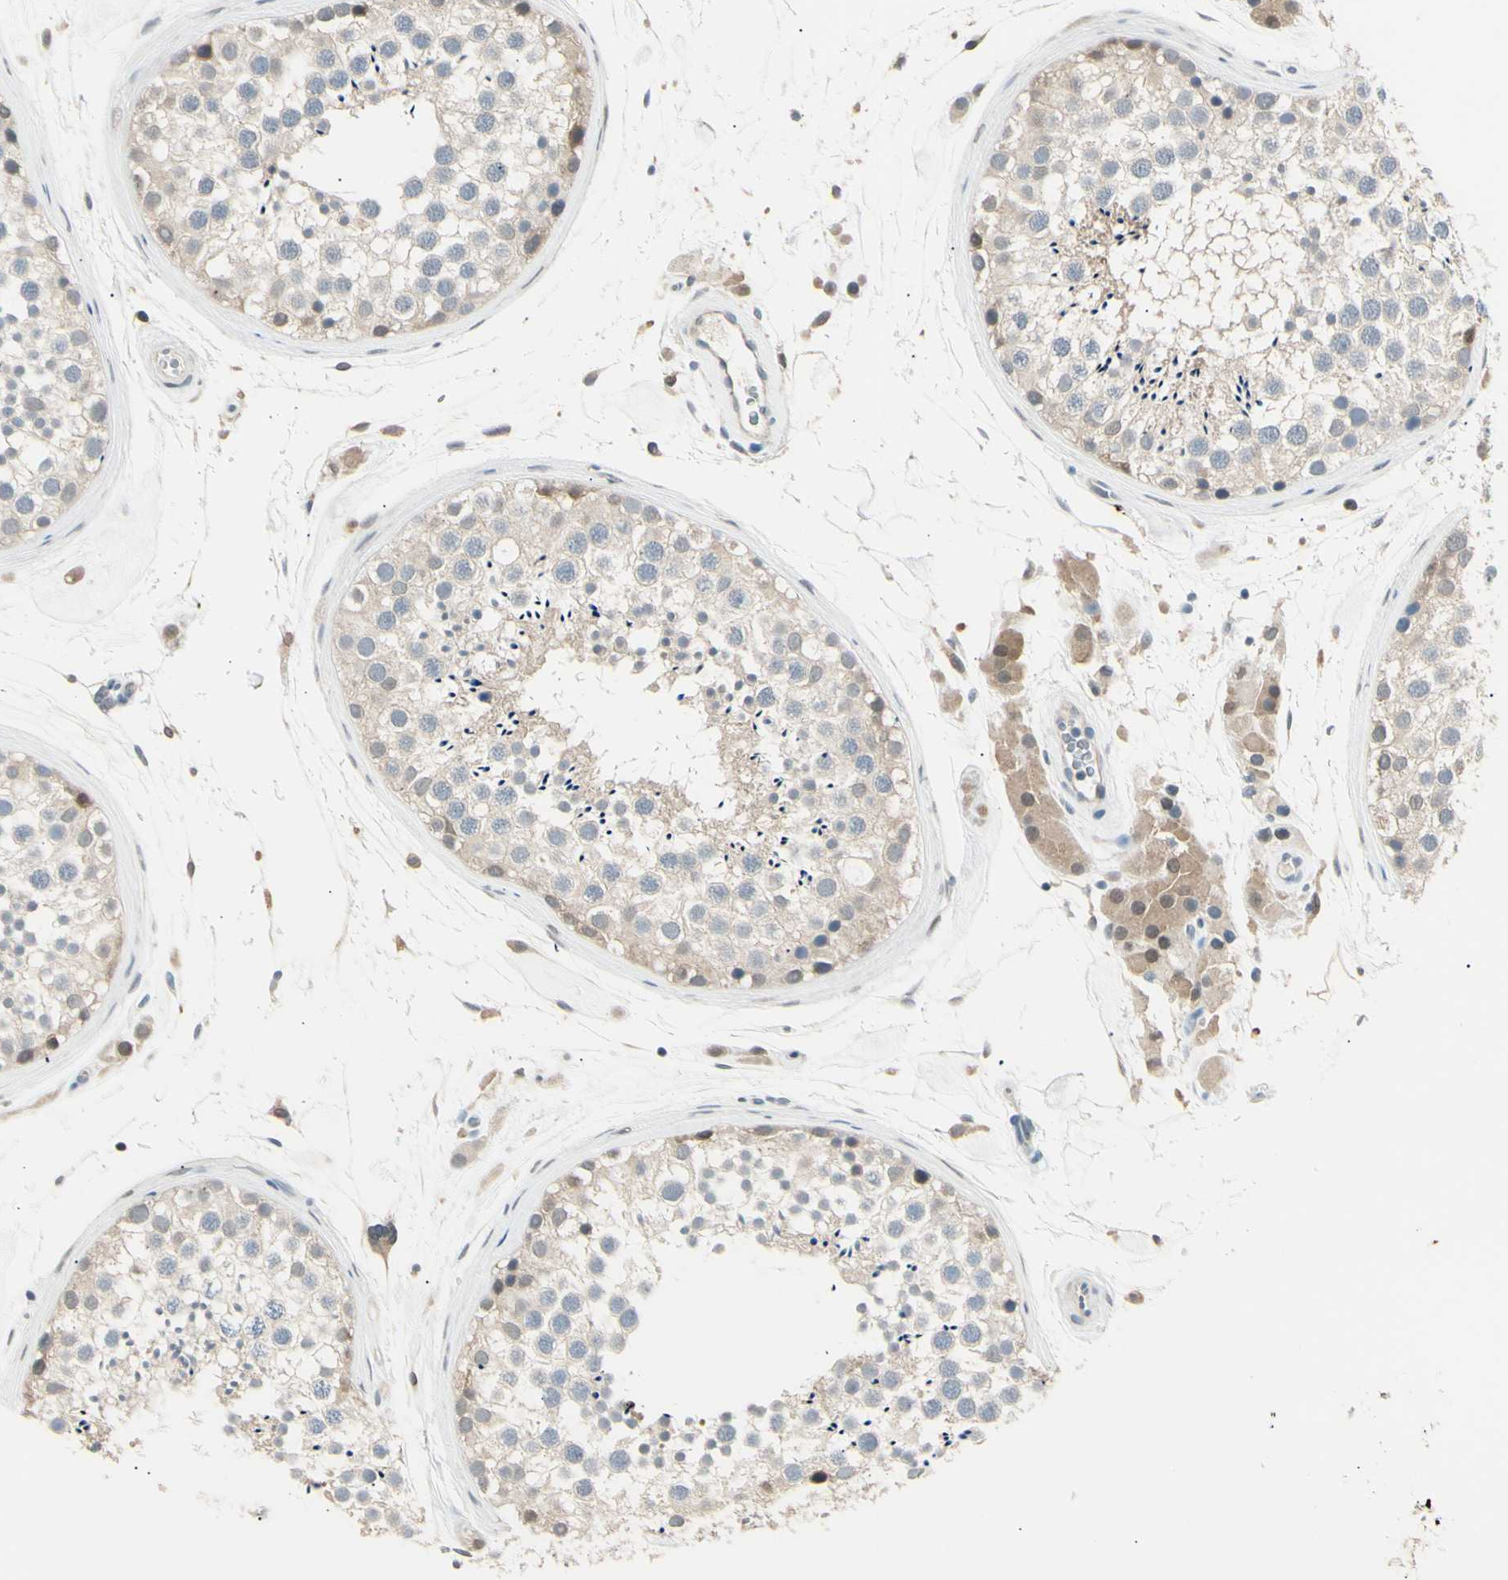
{"staining": {"intensity": "weak", "quantity": ">75%", "location": "cytoplasmic/membranous"}, "tissue": "testis", "cell_type": "Cells in seminiferous ducts", "image_type": "normal", "snomed": [{"axis": "morphology", "description": "Normal tissue, NOS"}, {"axis": "topography", "description": "Testis"}], "caption": "Immunohistochemical staining of unremarkable human testis reveals weak cytoplasmic/membranous protein expression in about >75% of cells in seminiferous ducts. The protein of interest is stained brown, and the nuclei are stained in blue (DAB (3,3'-diaminobenzidine) IHC with brightfield microscopy, high magnification).", "gene": "LHPP", "patient": {"sex": "male", "age": 46}}